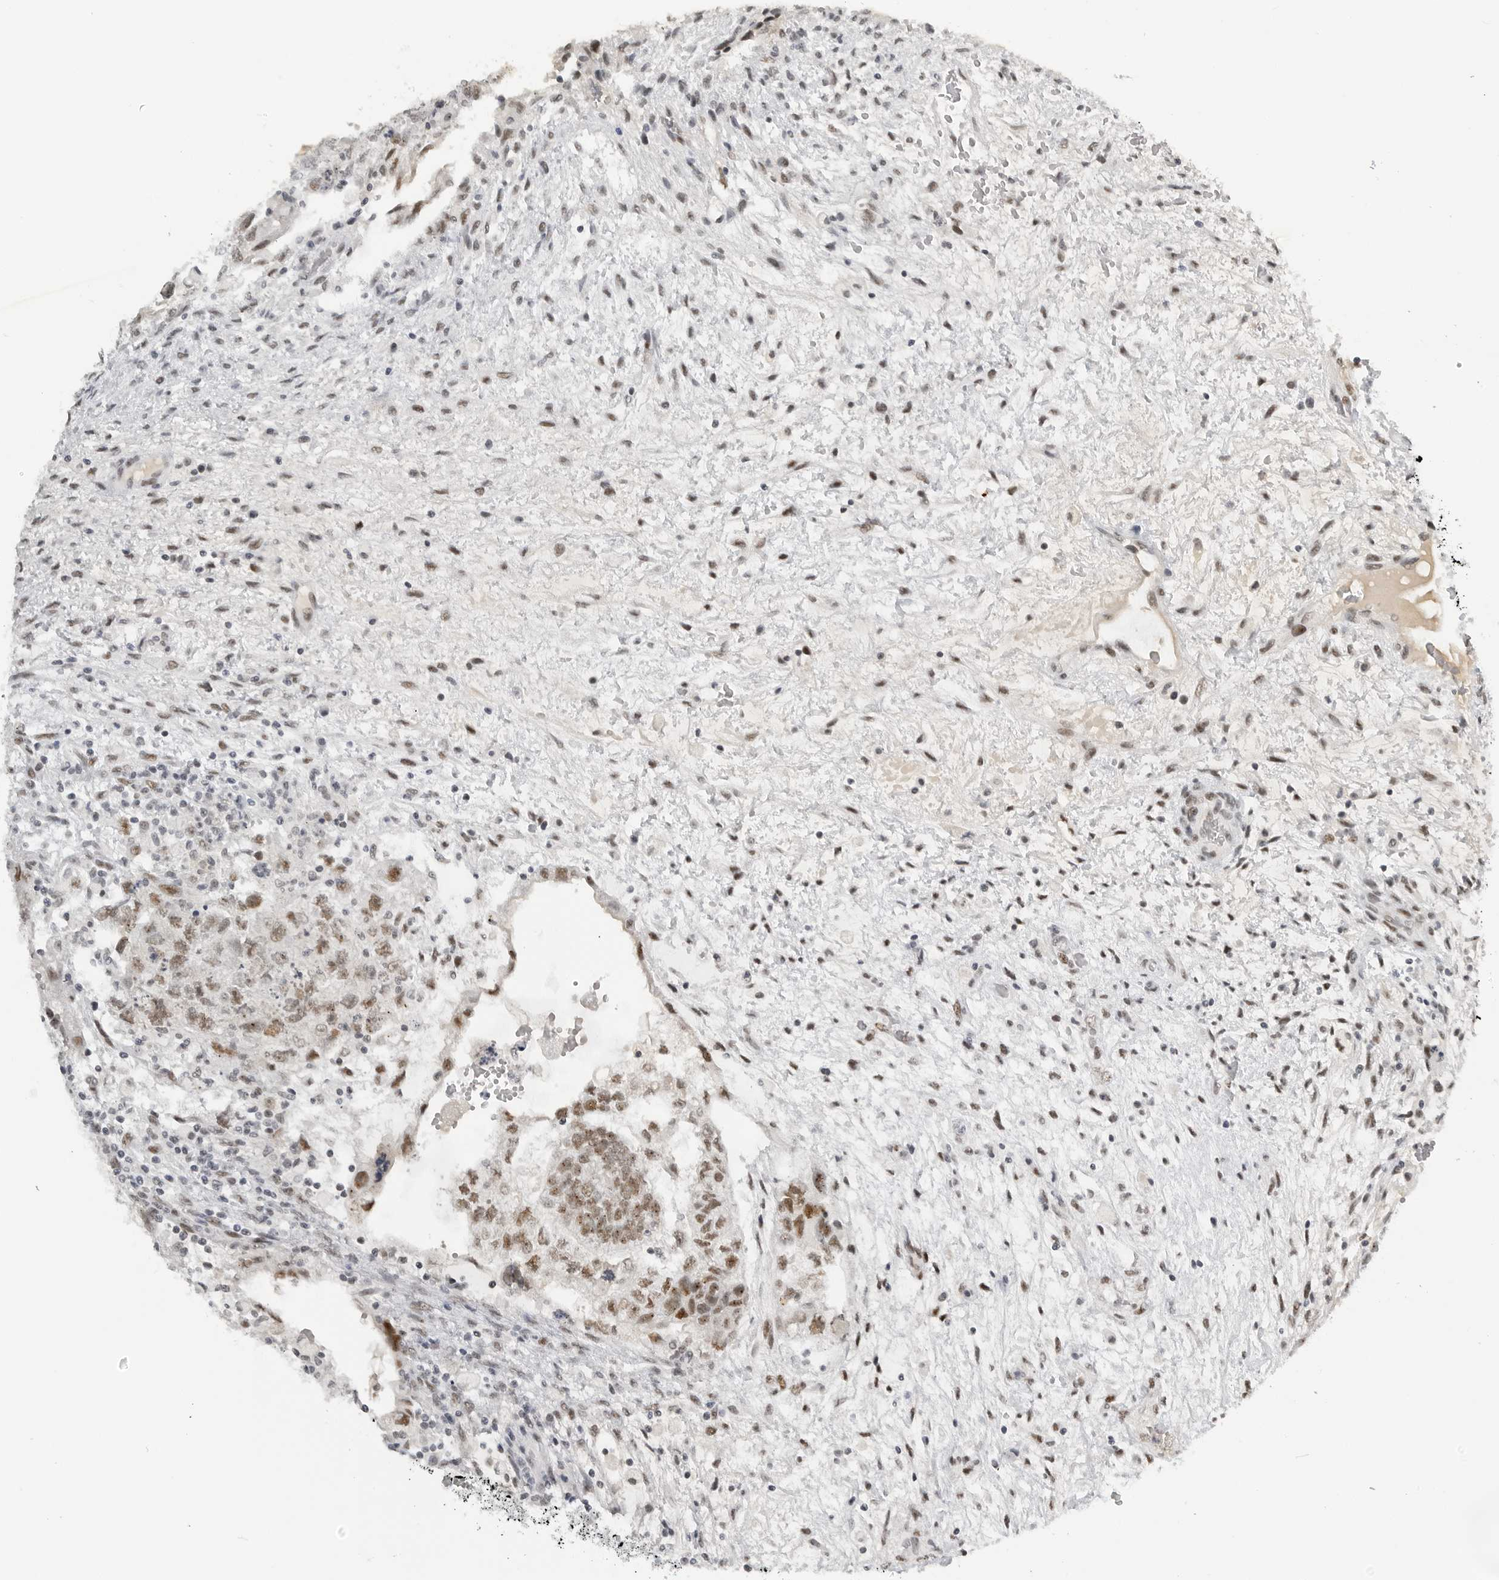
{"staining": {"intensity": "moderate", "quantity": ">75%", "location": "nuclear"}, "tissue": "testis cancer", "cell_type": "Tumor cells", "image_type": "cancer", "snomed": [{"axis": "morphology", "description": "Carcinoma, Embryonal, NOS"}, {"axis": "topography", "description": "Testis"}], "caption": "Protein staining of testis cancer (embryonal carcinoma) tissue shows moderate nuclear positivity in approximately >75% of tumor cells.", "gene": "WRAP53", "patient": {"sex": "male", "age": 36}}